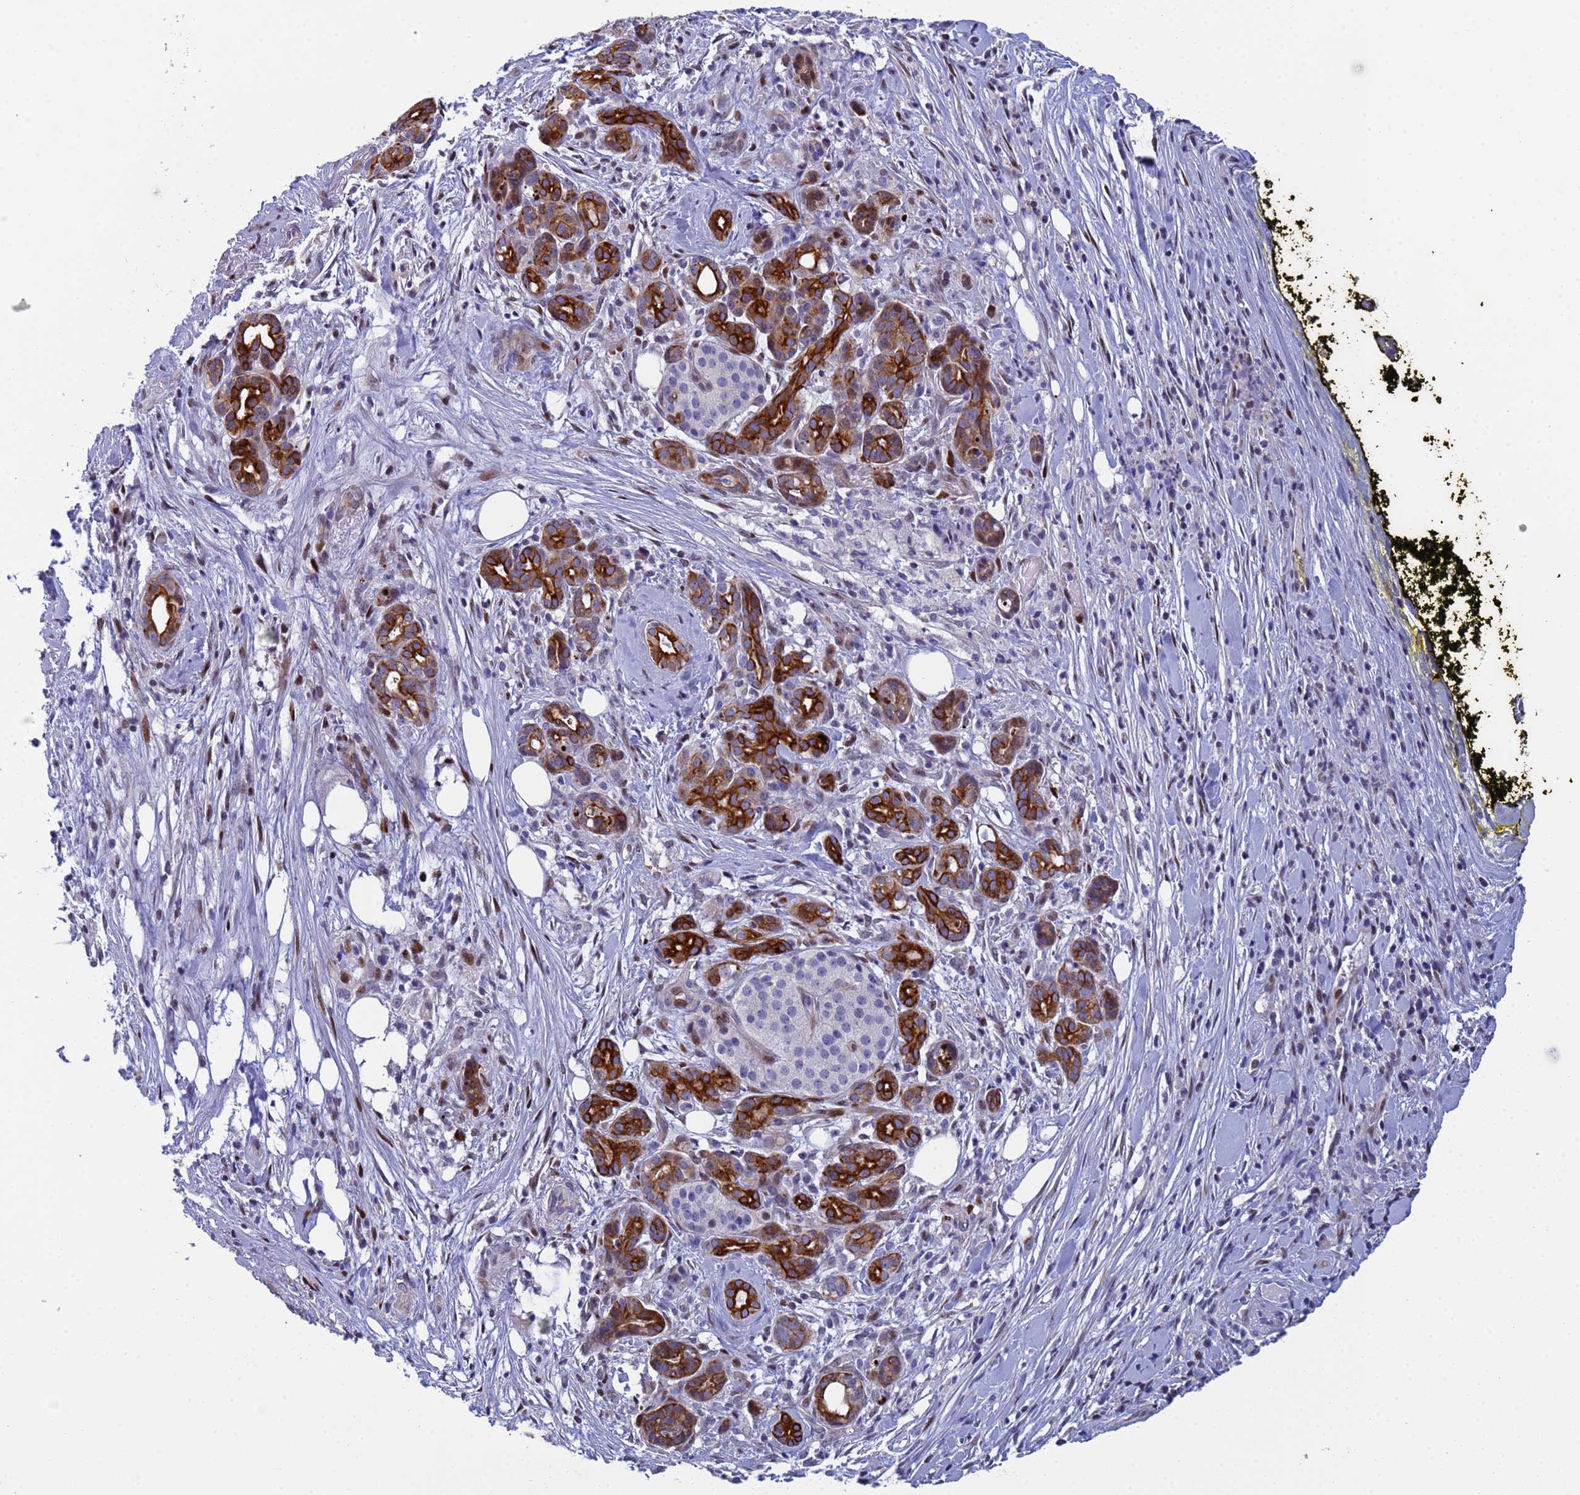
{"staining": {"intensity": "strong", "quantity": ">75%", "location": "cytoplasmic/membranous"}, "tissue": "pancreatic cancer", "cell_type": "Tumor cells", "image_type": "cancer", "snomed": [{"axis": "morphology", "description": "Adenocarcinoma, NOS"}, {"axis": "topography", "description": "Pancreas"}], "caption": "Immunohistochemistry (IHC) micrograph of pancreatic cancer stained for a protein (brown), which demonstrates high levels of strong cytoplasmic/membranous expression in approximately >75% of tumor cells.", "gene": "PPP6R1", "patient": {"sex": "female", "age": 66}}